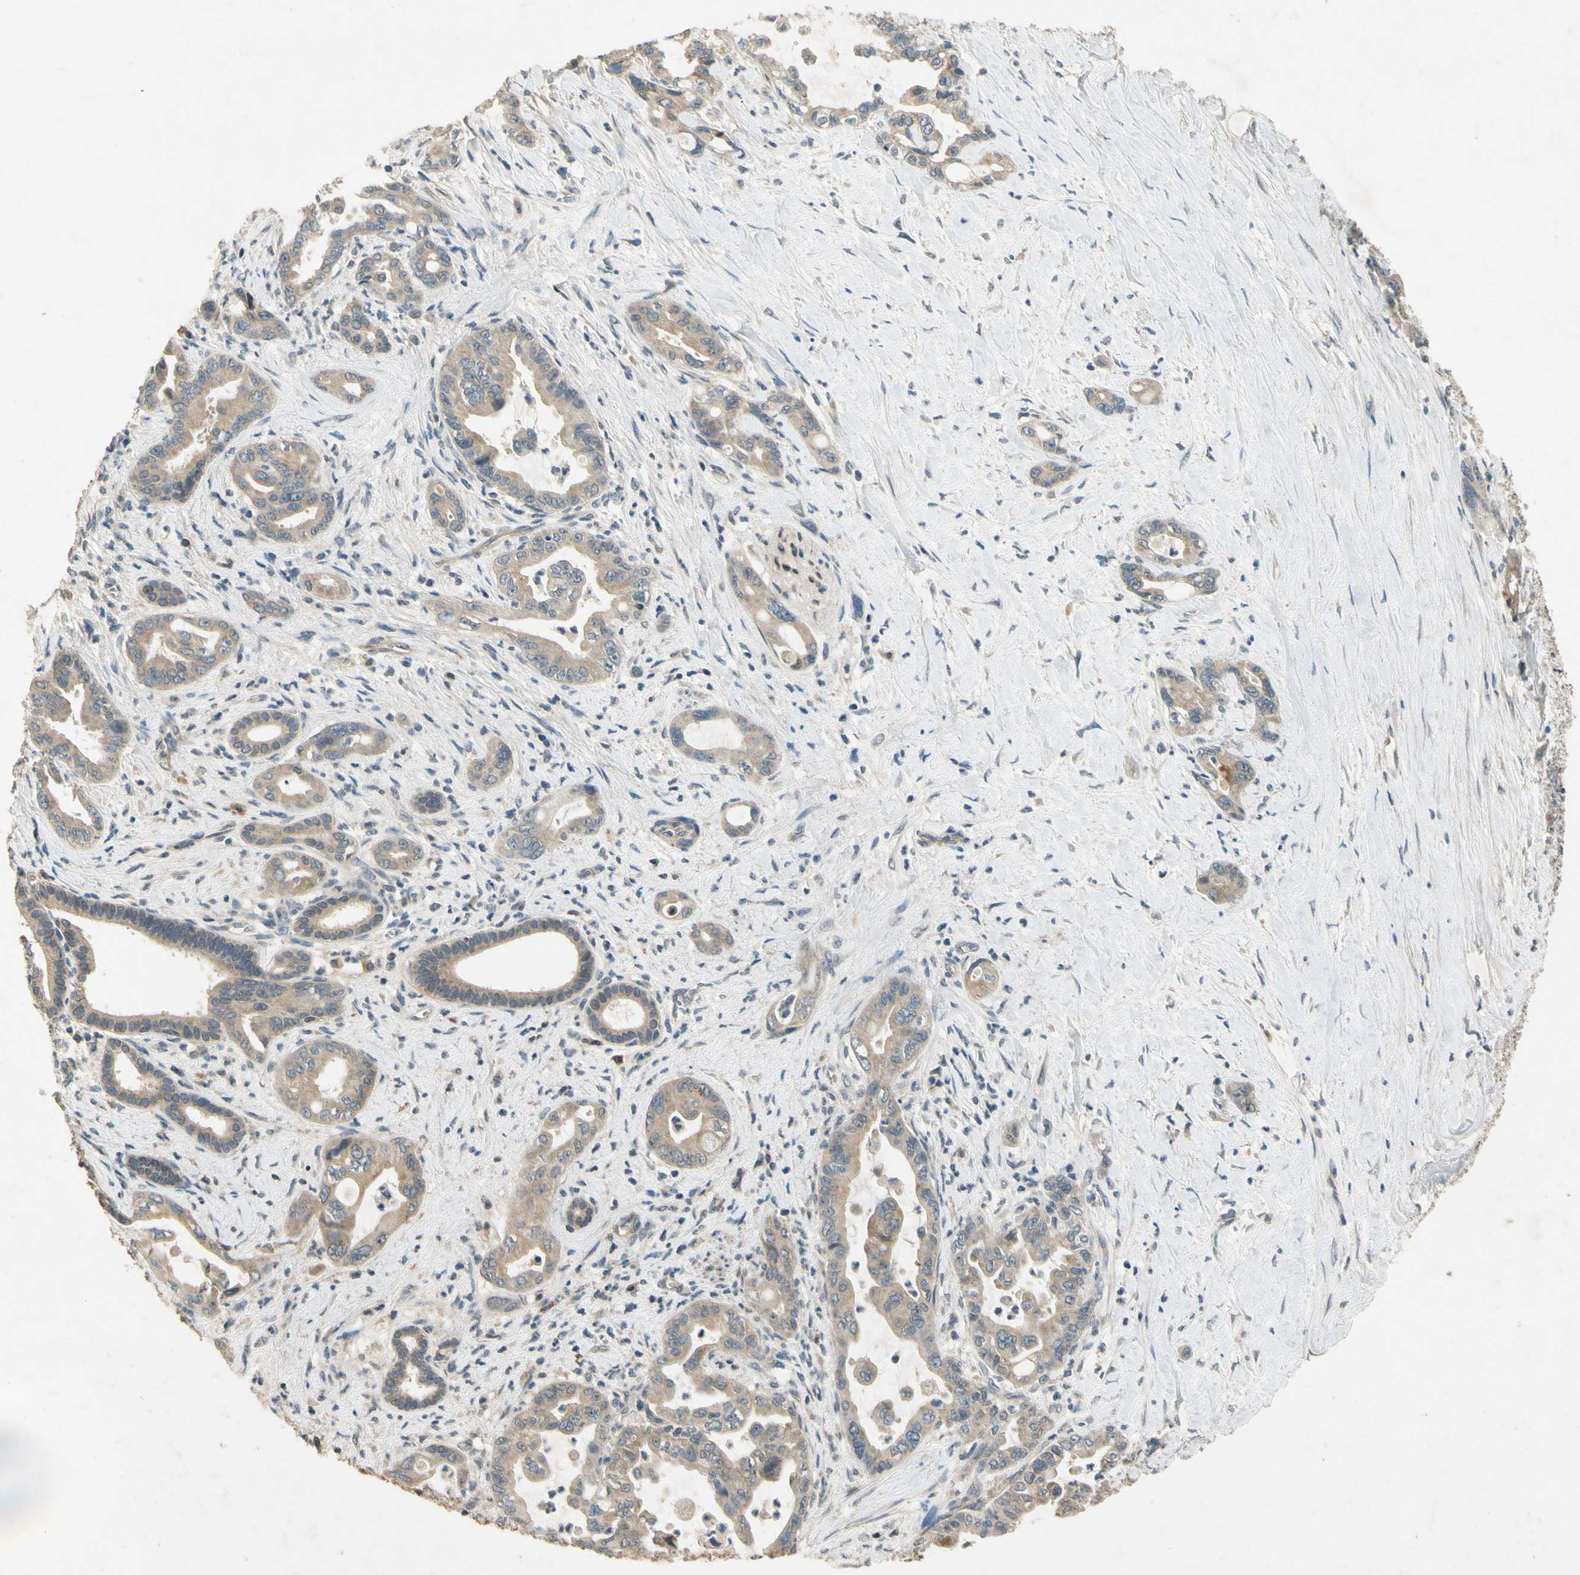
{"staining": {"intensity": "weak", "quantity": ">75%", "location": "cytoplasmic/membranous"}, "tissue": "pancreatic cancer", "cell_type": "Tumor cells", "image_type": "cancer", "snomed": [{"axis": "morphology", "description": "Adenocarcinoma, NOS"}, {"axis": "topography", "description": "Pancreas"}], "caption": "This is a histology image of IHC staining of pancreatic adenocarcinoma, which shows weak positivity in the cytoplasmic/membranous of tumor cells.", "gene": "ALKBH3", "patient": {"sex": "male", "age": 70}}